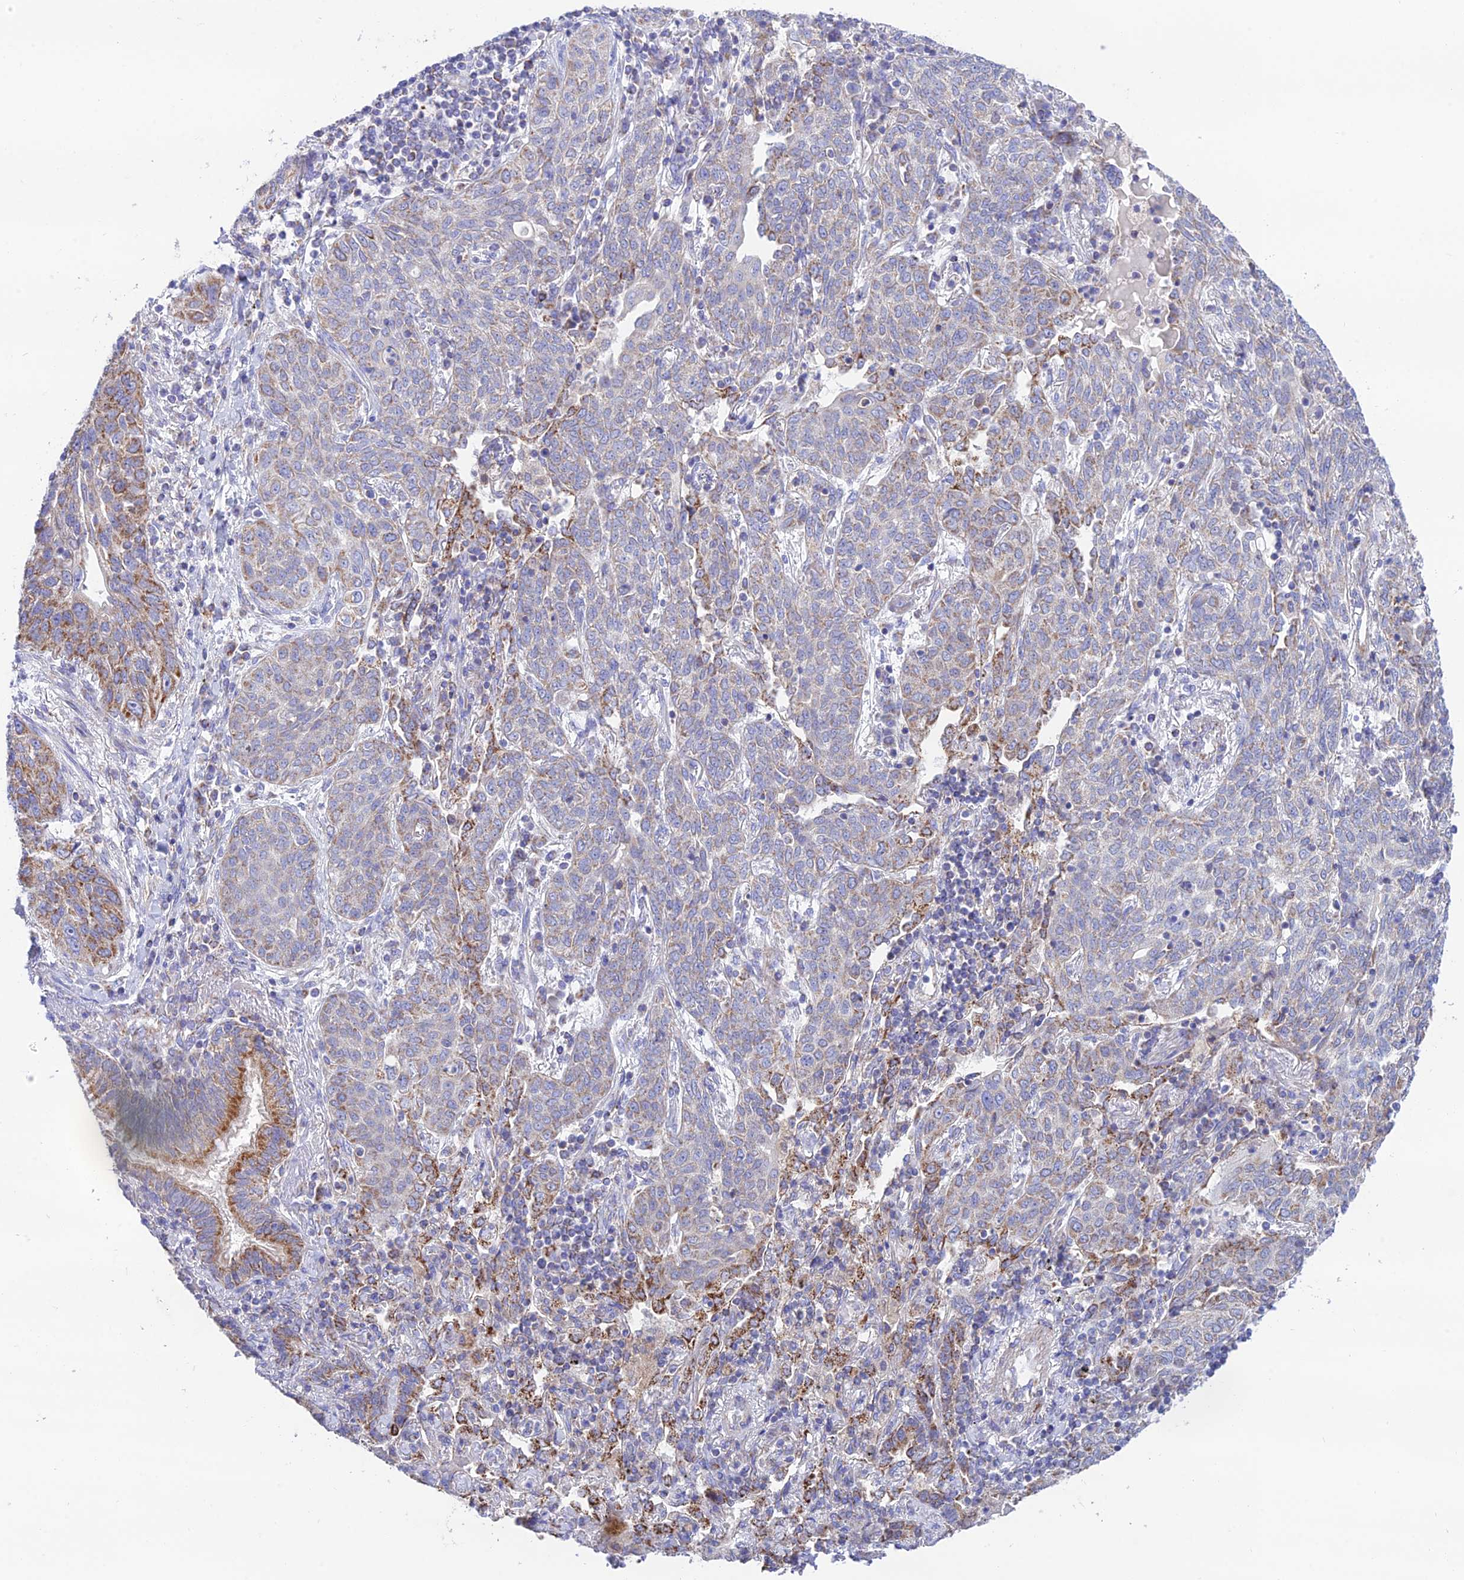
{"staining": {"intensity": "moderate", "quantity": "<25%", "location": "cytoplasmic/membranous"}, "tissue": "lung cancer", "cell_type": "Tumor cells", "image_type": "cancer", "snomed": [{"axis": "morphology", "description": "Squamous cell carcinoma, NOS"}, {"axis": "topography", "description": "Lung"}], "caption": "The micrograph reveals staining of lung cancer, revealing moderate cytoplasmic/membranous protein positivity (brown color) within tumor cells. (DAB IHC, brown staining for protein, blue staining for nuclei).", "gene": "HSDL2", "patient": {"sex": "female", "age": 70}}